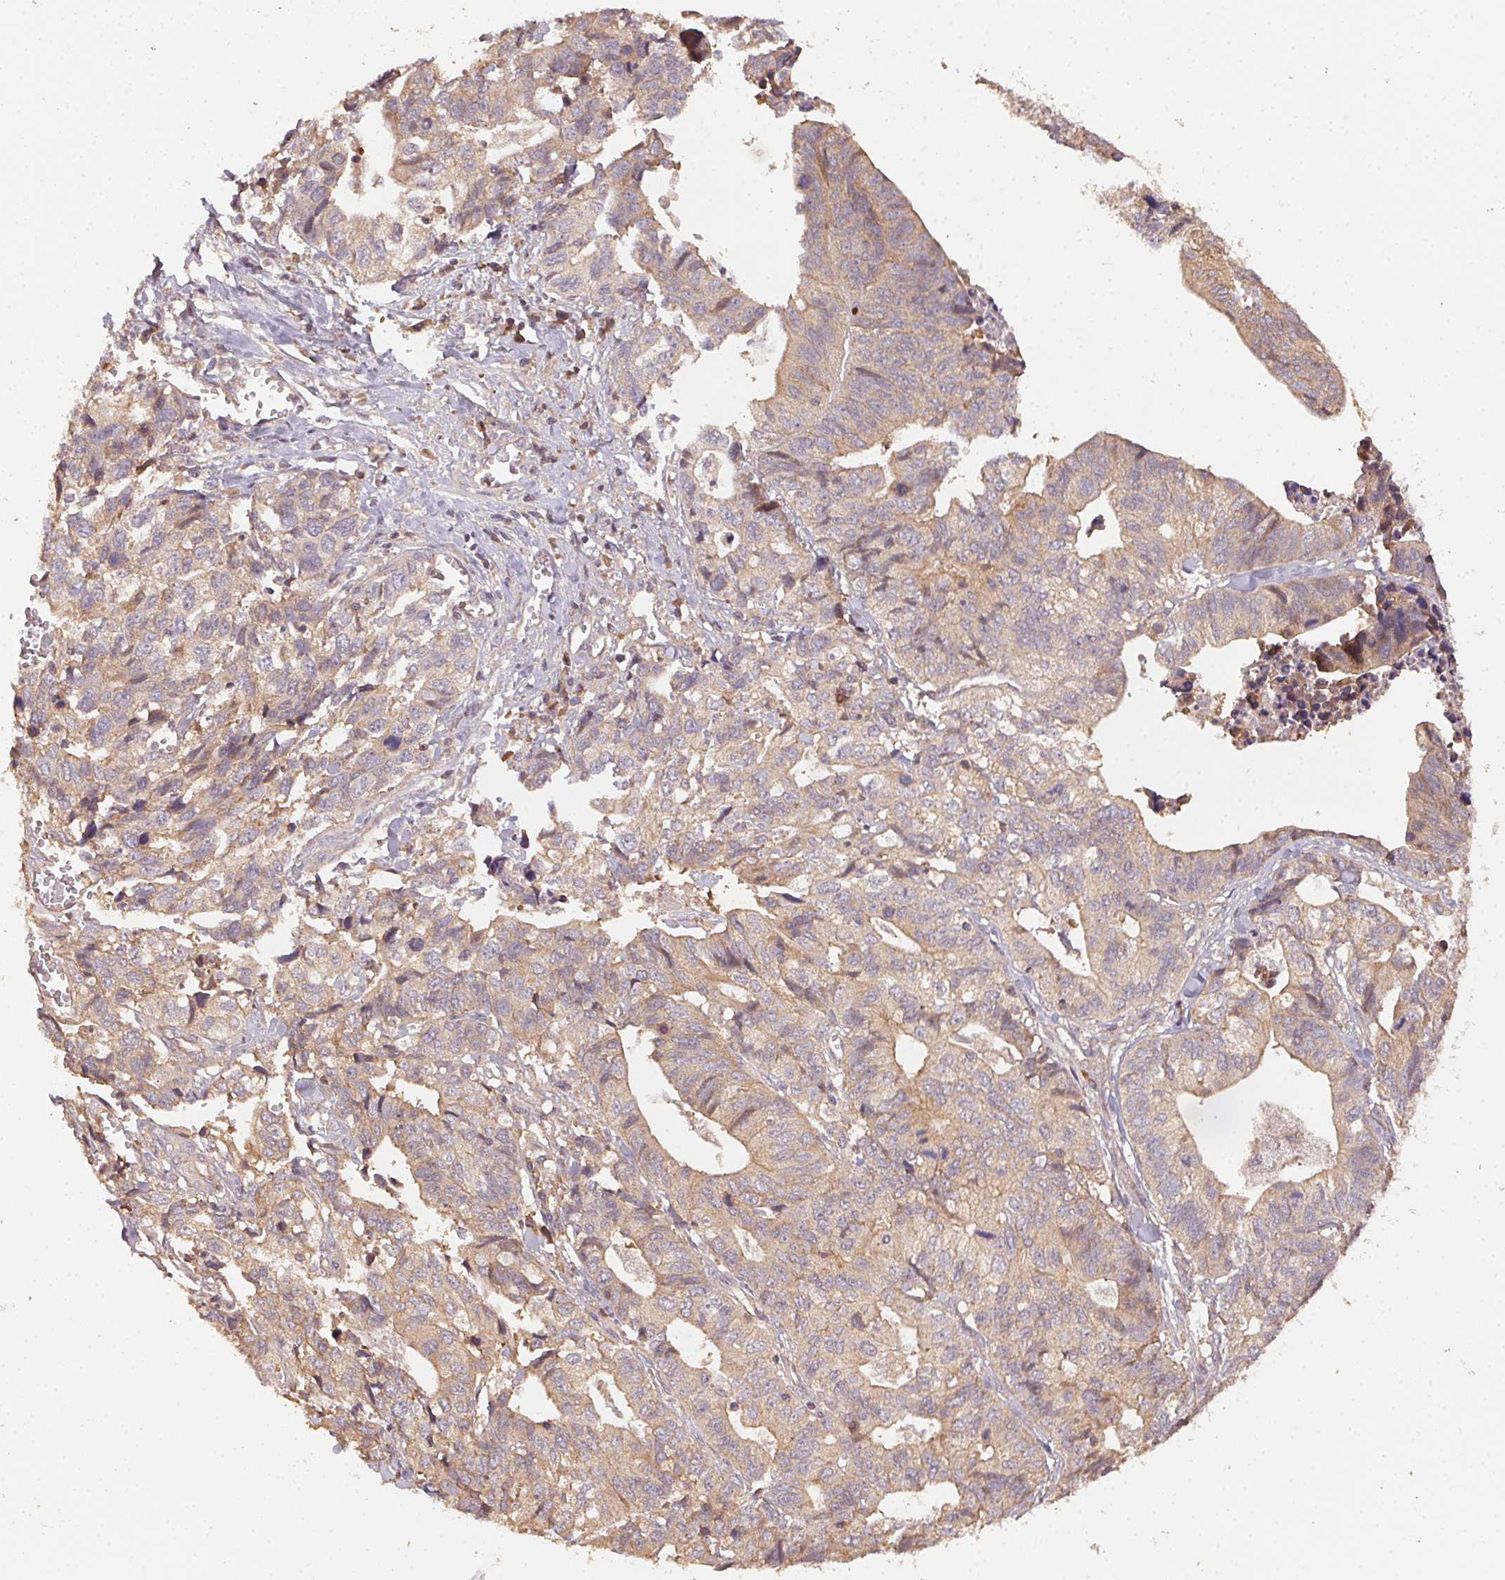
{"staining": {"intensity": "weak", "quantity": ">75%", "location": "cytoplasmic/membranous"}, "tissue": "stomach cancer", "cell_type": "Tumor cells", "image_type": "cancer", "snomed": [{"axis": "morphology", "description": "Adenocarcinoma, NOS"}, {"axis": "topography", "description": "Stomach, upper"}], "caption": "Protein analysis of stomach cancer (adenocarcinoma) tissue exhibits weak cytoplasmic/membranous positivity in about >75% of tumor cells.", "gene": "RALA", "patient": {"sex": "female", "age": 67}}